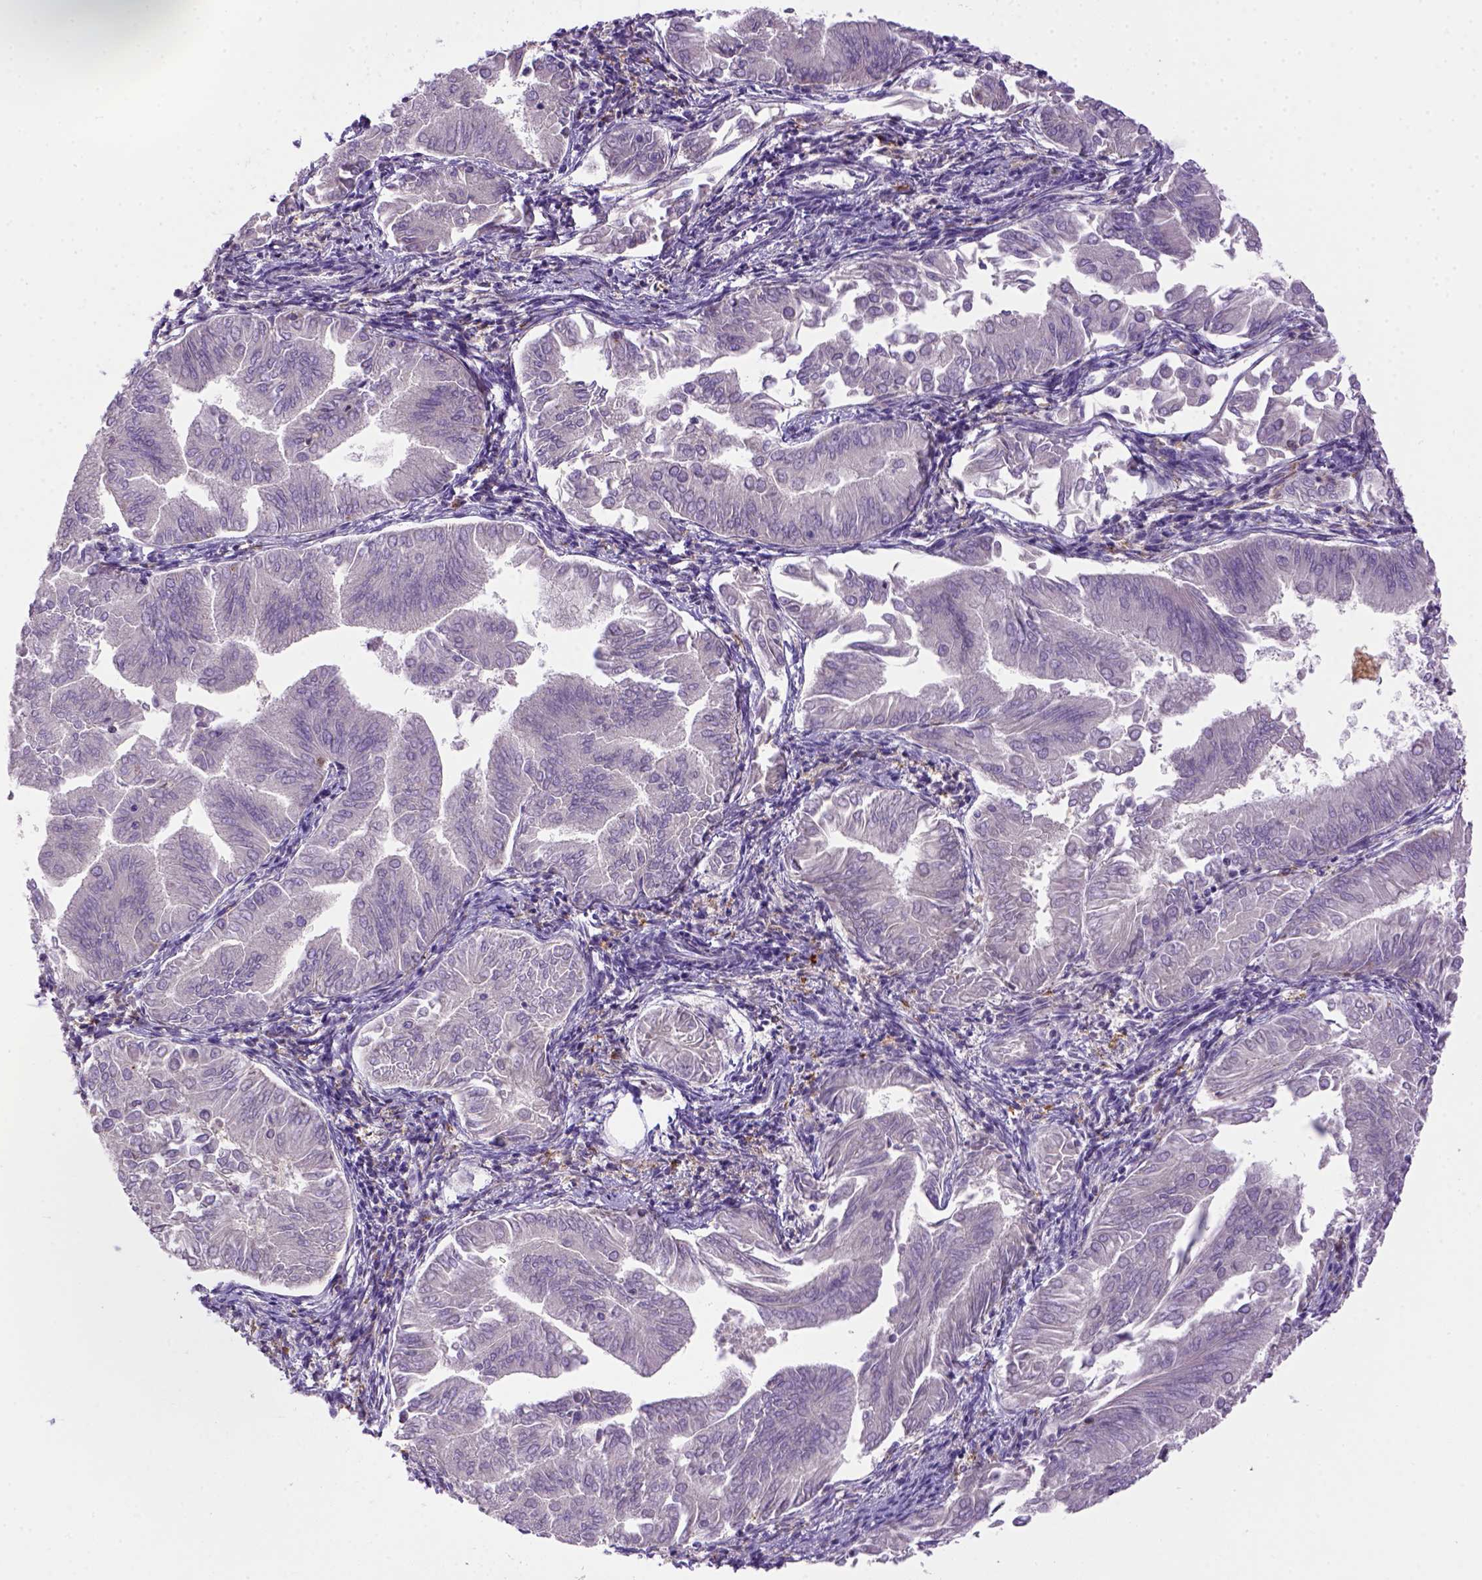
{"staining": {"intensity": "negative", "quantity": "none", "location": "none"}, "tissue": "endometrial cancer", "cell_type": "Tumor cells", "image_type": "cancer", "snomed": [{"axis": "morphology", "description": "Adenocarcinoma, NOS"}, {"axis": "topography", "description": "Endometrium"}], "caption": "IHC of endometrial cancer (adenocarcinoma) reveals no staining in tumor cells. (Brightfield microscopy of DAB (3,3'-diaminobenzidine) IHC at high magnification).", "gene": "CD14", "patient": {"sex": "female", "age": 53}}